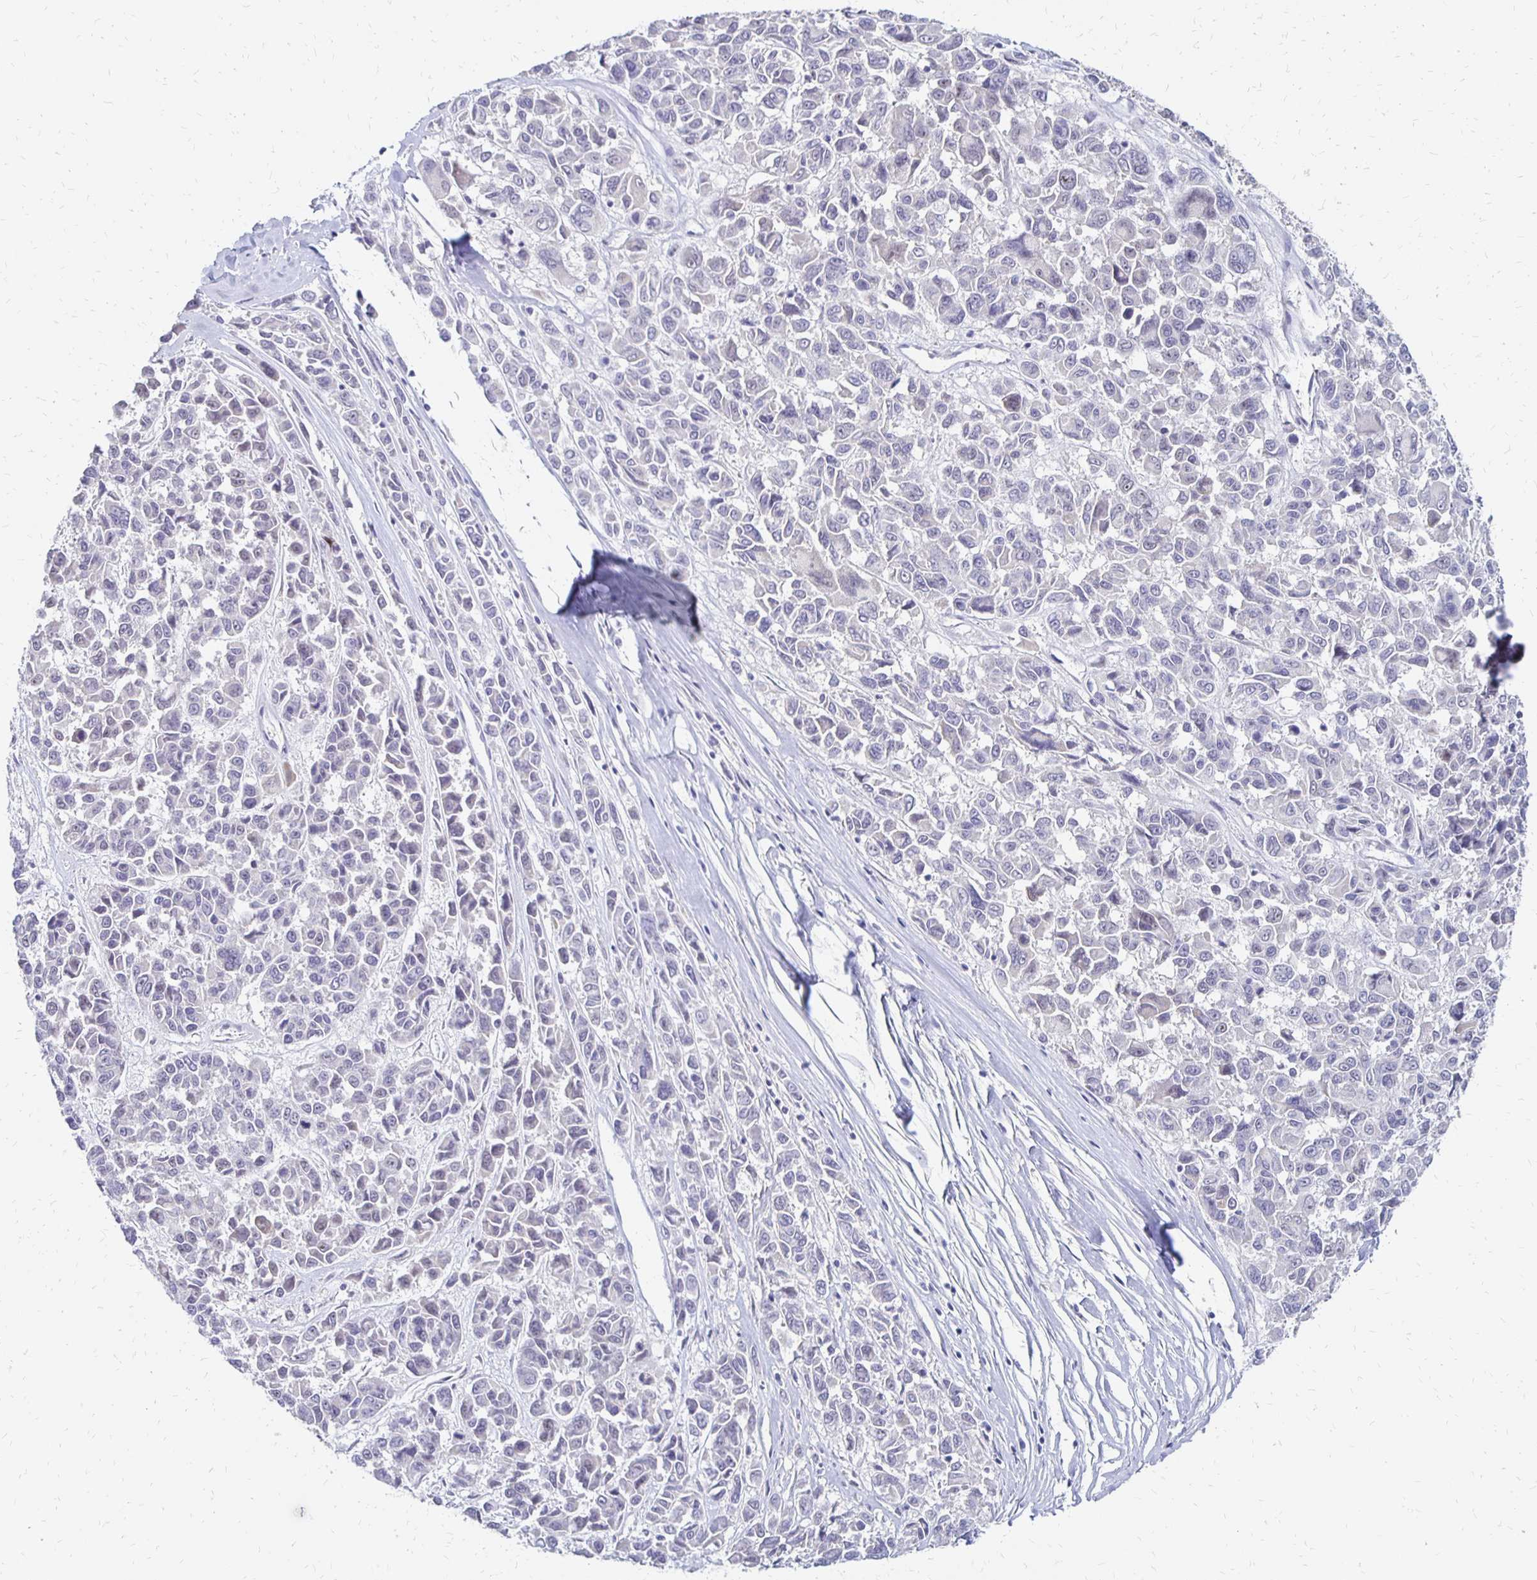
{"staining": {"intensity": "negative", "quantity": "none", "location": "none"}, "tissue": "melanoma", "cell_type": "Tumor cells", "image_type": "cancer", "snomed": [{"axis": "morphology", "description": "Malignant melanoma, NOS"}, {"axis": "topography", "description": "Skin"}], "caption": "This is an immunohistochemistry histopathology image of melanoma. There is no staining in tumor cells.", "gene": "ATOSB", "patient": {"sex": "female", "age": 66}}